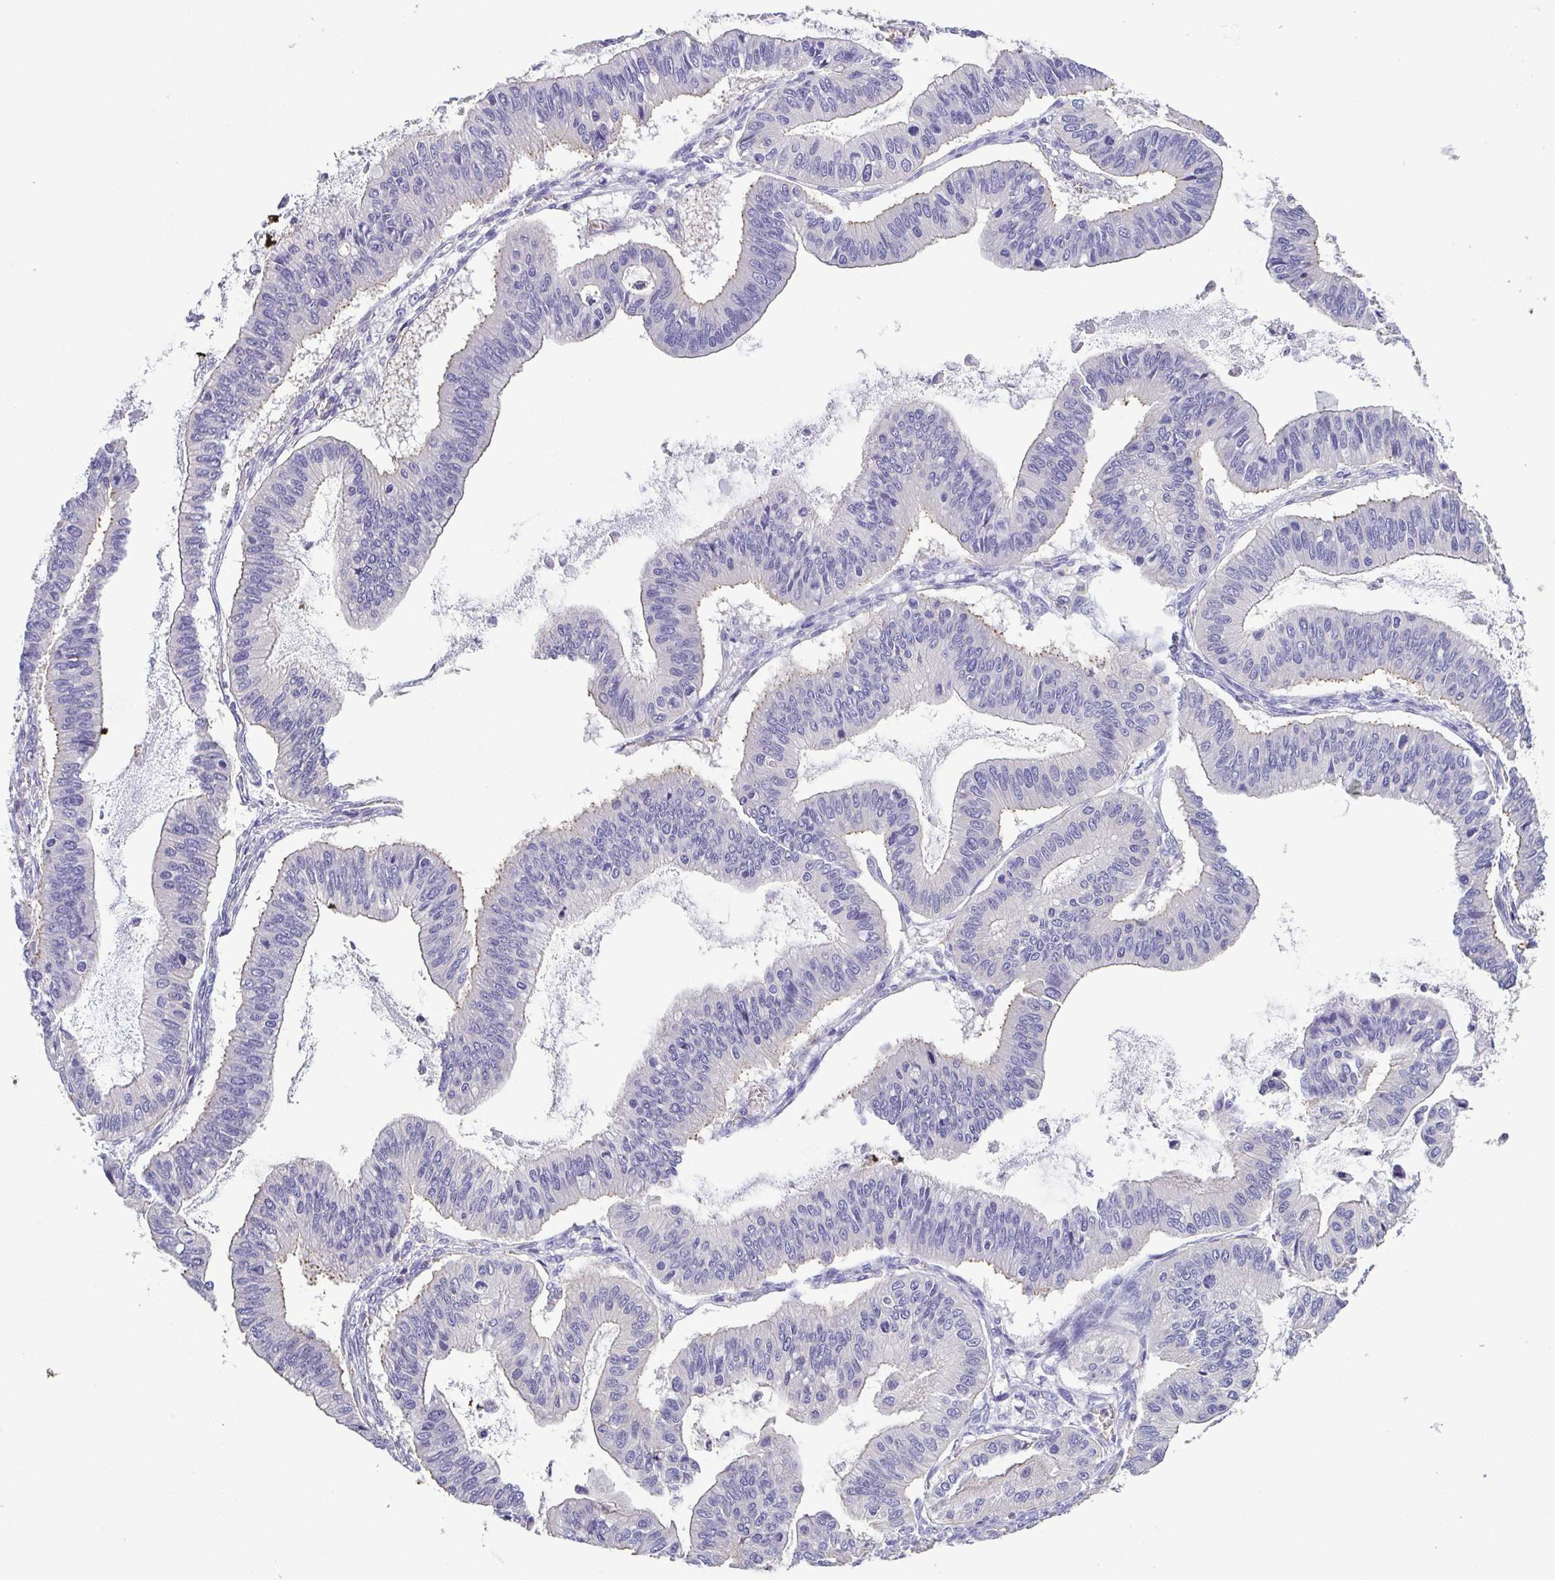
{"staining": {"intensity": "negative", "quantity": "none", "location": "none"}, "tissue": "ovarian cancer", "cell_type": "Tumor cells", "image_type": "cancer", "snomed": [{"axis": "morphology", "description": "Cystadenocarcinoma, mucinous, NOS"}, {"axis": "topography", "description": "Ovary"}], "caption": "A high-resolution micrograph shows IHC staining of ovarian mucinous cystadenocarcinoma, which demonstrates no significant expression in tumor cells.", "gene": "MYL6", "patient": {"sex": "female", "age": 72}}